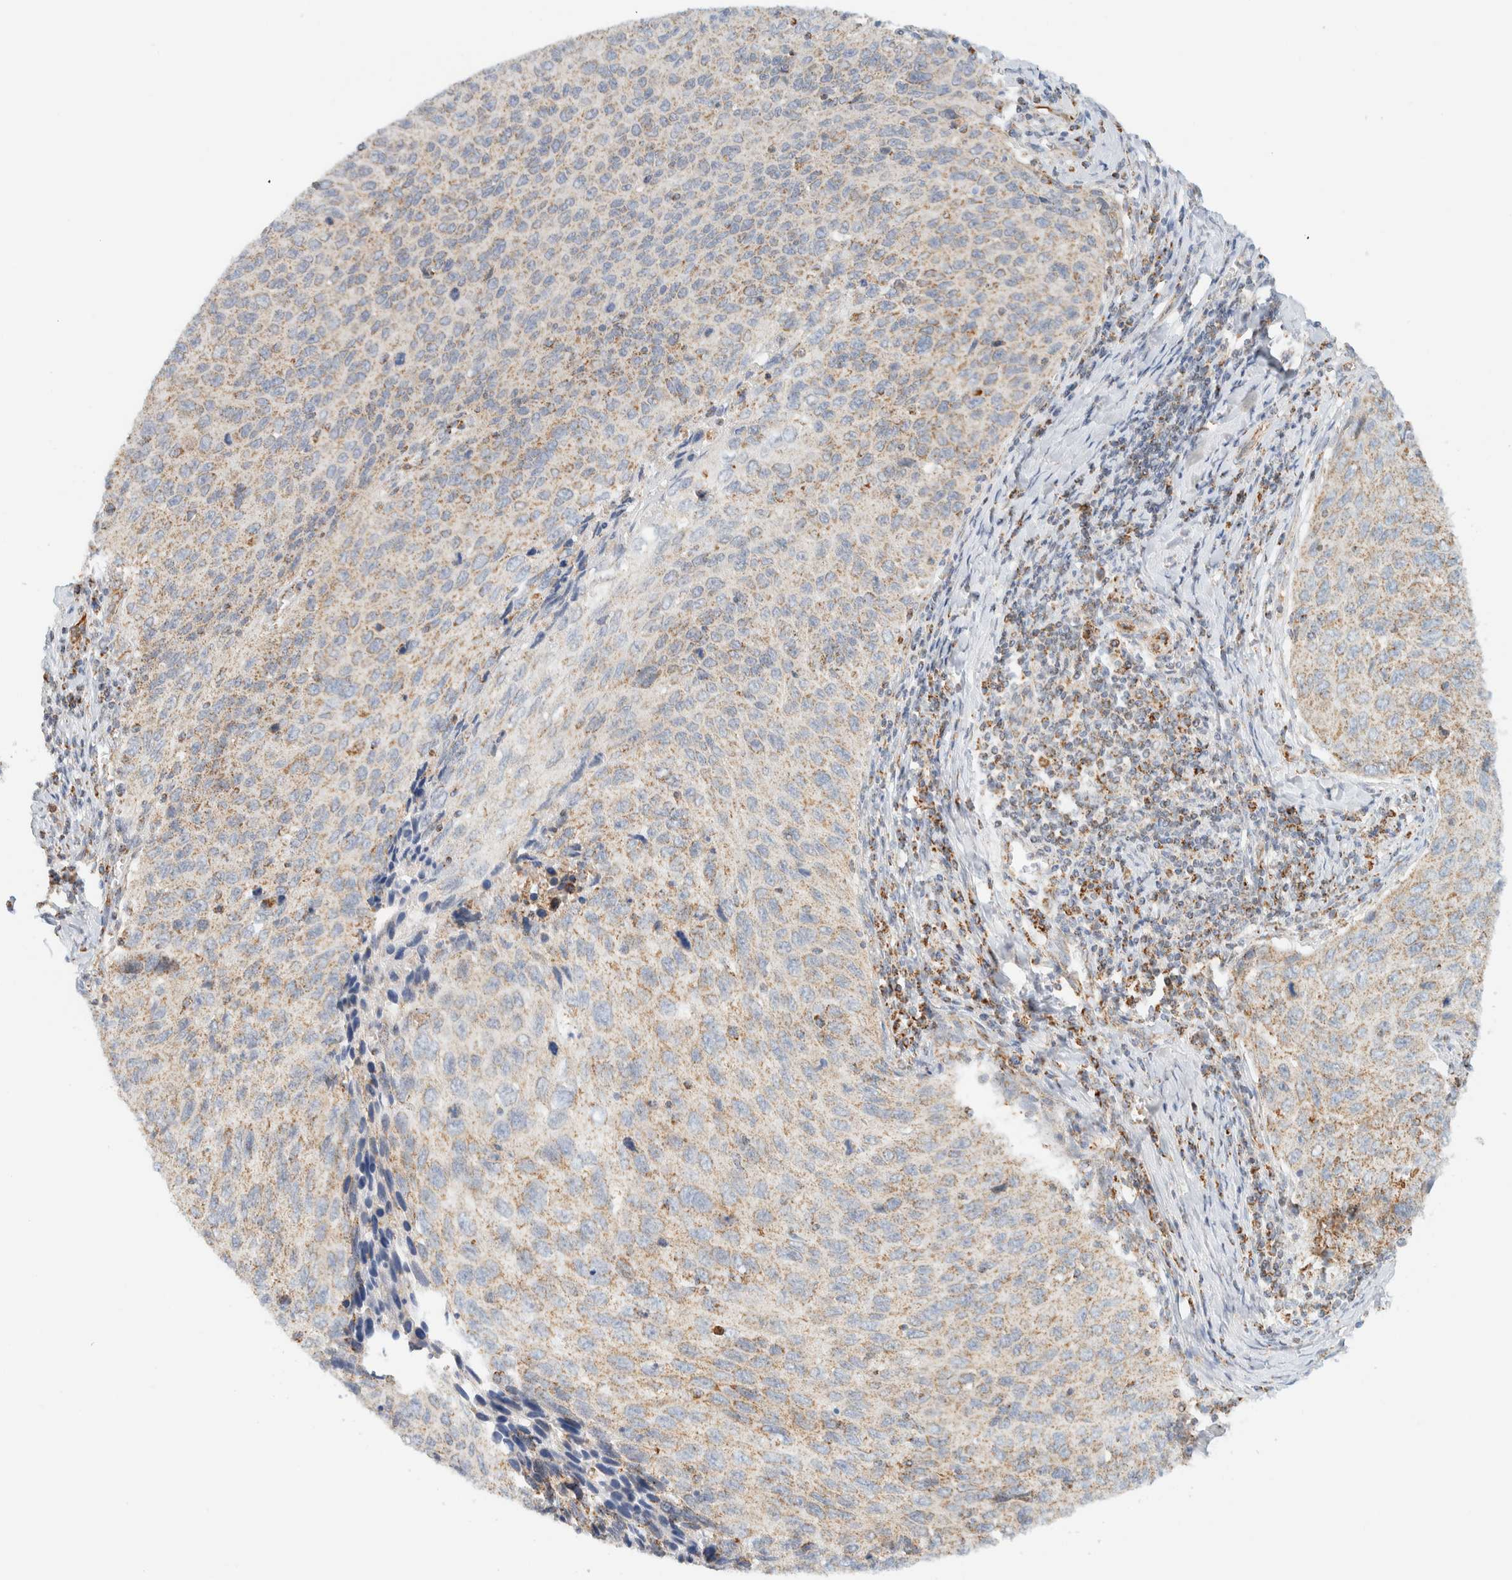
{"staining": {"intensity": "weak", "quantity": ">75%", "location": "cytoplasmic/membranous"}, "tissue": "cervical cancer", "cell_type": "Tumor cells", "image_type": "cancer", "snomed": [{"axis": "morphology", "description": "Squamous cell carcinoma, NOS"}, {"axis": "topography", "description": "Cervix"}], "caption": "Immunohistochemical staining of human cervical squamous cell carcinoma exhibits weak cytoplasmic/membranous protein staining in approximately >75% of tumor cells. (Stains: DAB (3,3'-diaminobenzidine) in brown, nuclei in blue, Microscopy: brightfield microscopy at high magnification).", "gene": "KIFAP3", "patient": {"sex": "female", "age": 53}}